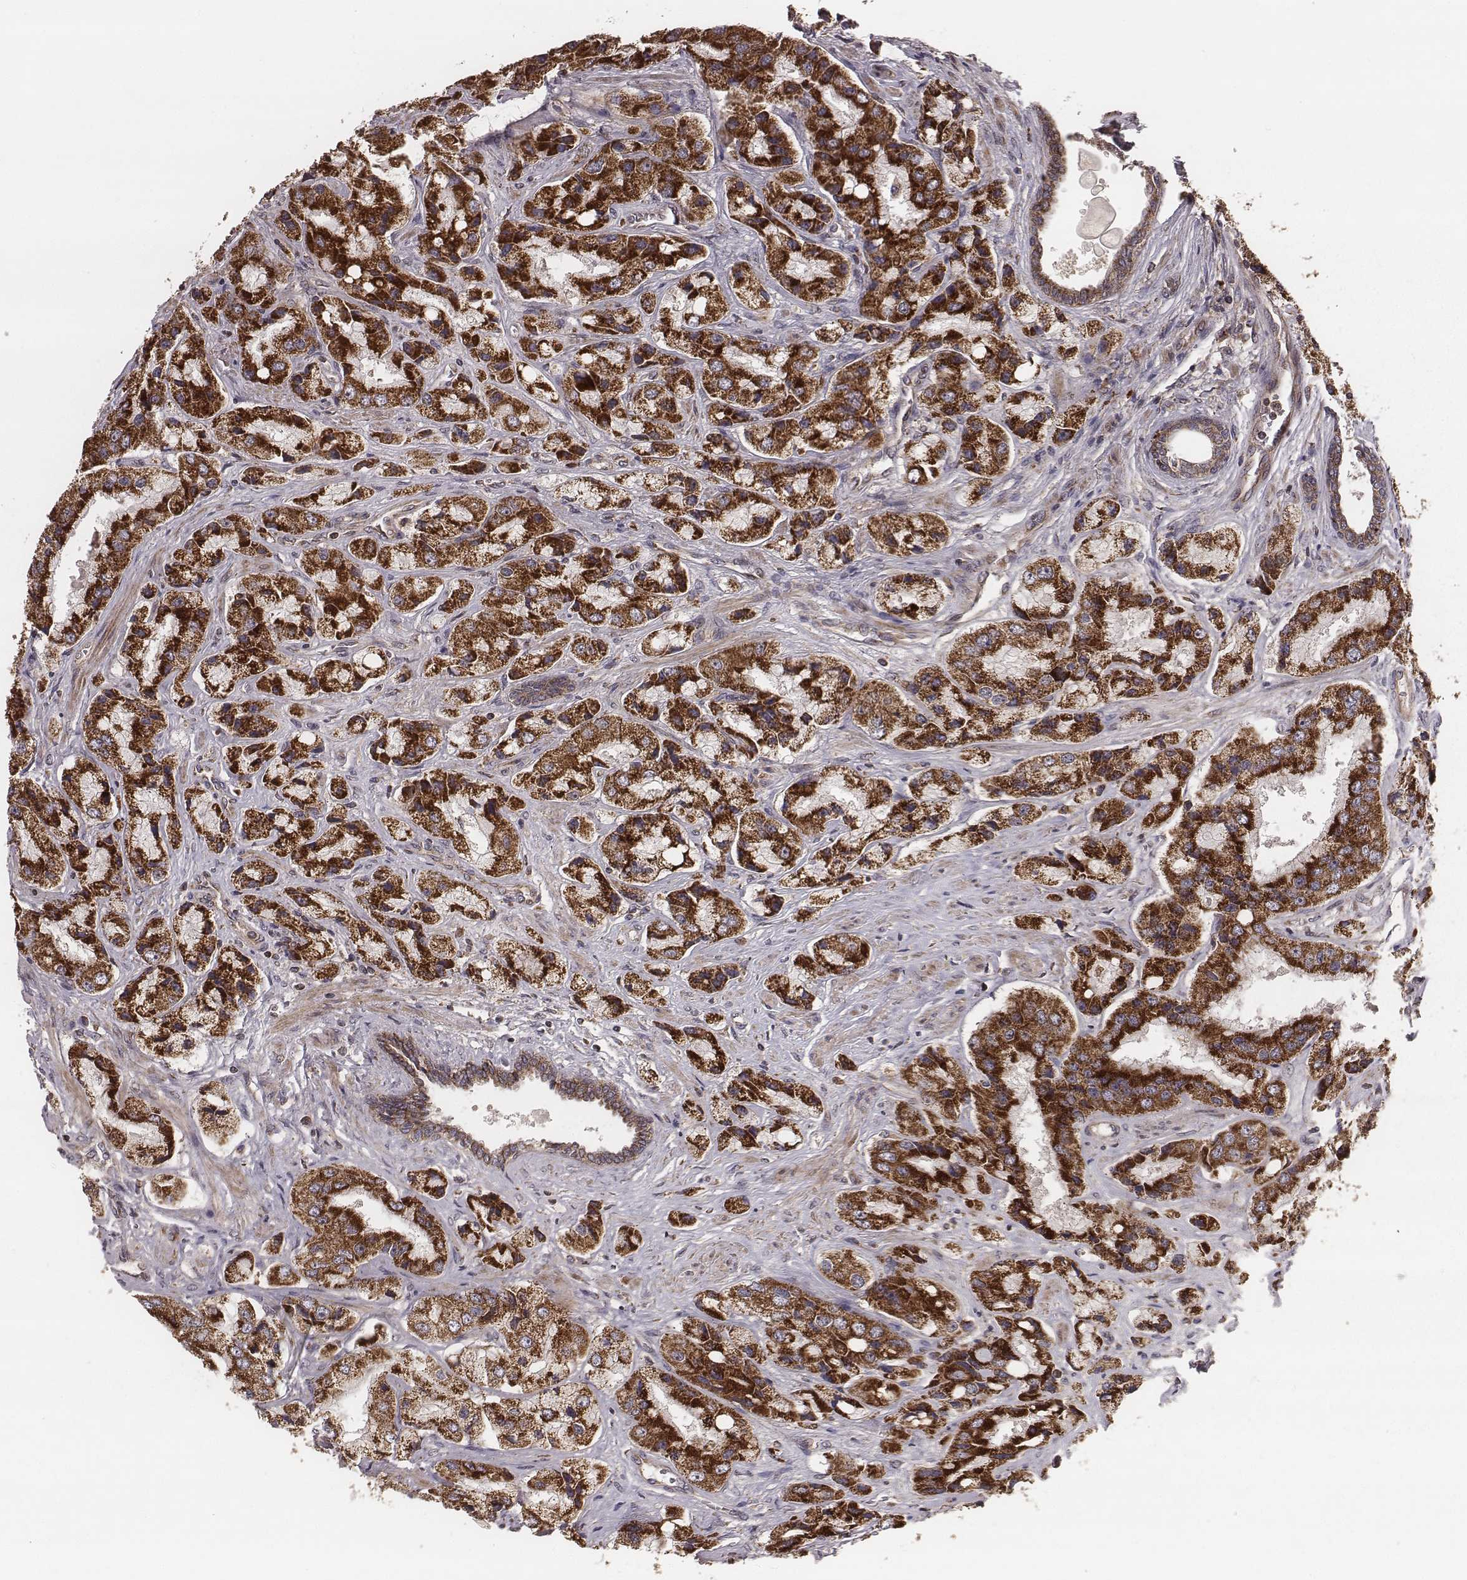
{"staining": {"intensity": "strong", "quantity": ">75%", "location": "cytoplasmic/membranous"}, "tissue": "prostate cancer", "cell_type": "Tumor cells", "image_type": "cancer", "snomed": [{"axis": "morphology", "description": "Adenocarcinoma, Low grade"}, {"axis": "topography", "description": "Prostate"}], "caption": "Immunohistochemical staining of human prostate adenocarcinoma (low-grade) demonstrates high levels of strong cytoplasmic/membranous expression in about >75% of tumor cells. (DAB IHC, brown staining for protein, blue staining for nuclei).", "gene": "ZDHHC21", "patient": {"sex": "male", "age": 69}}